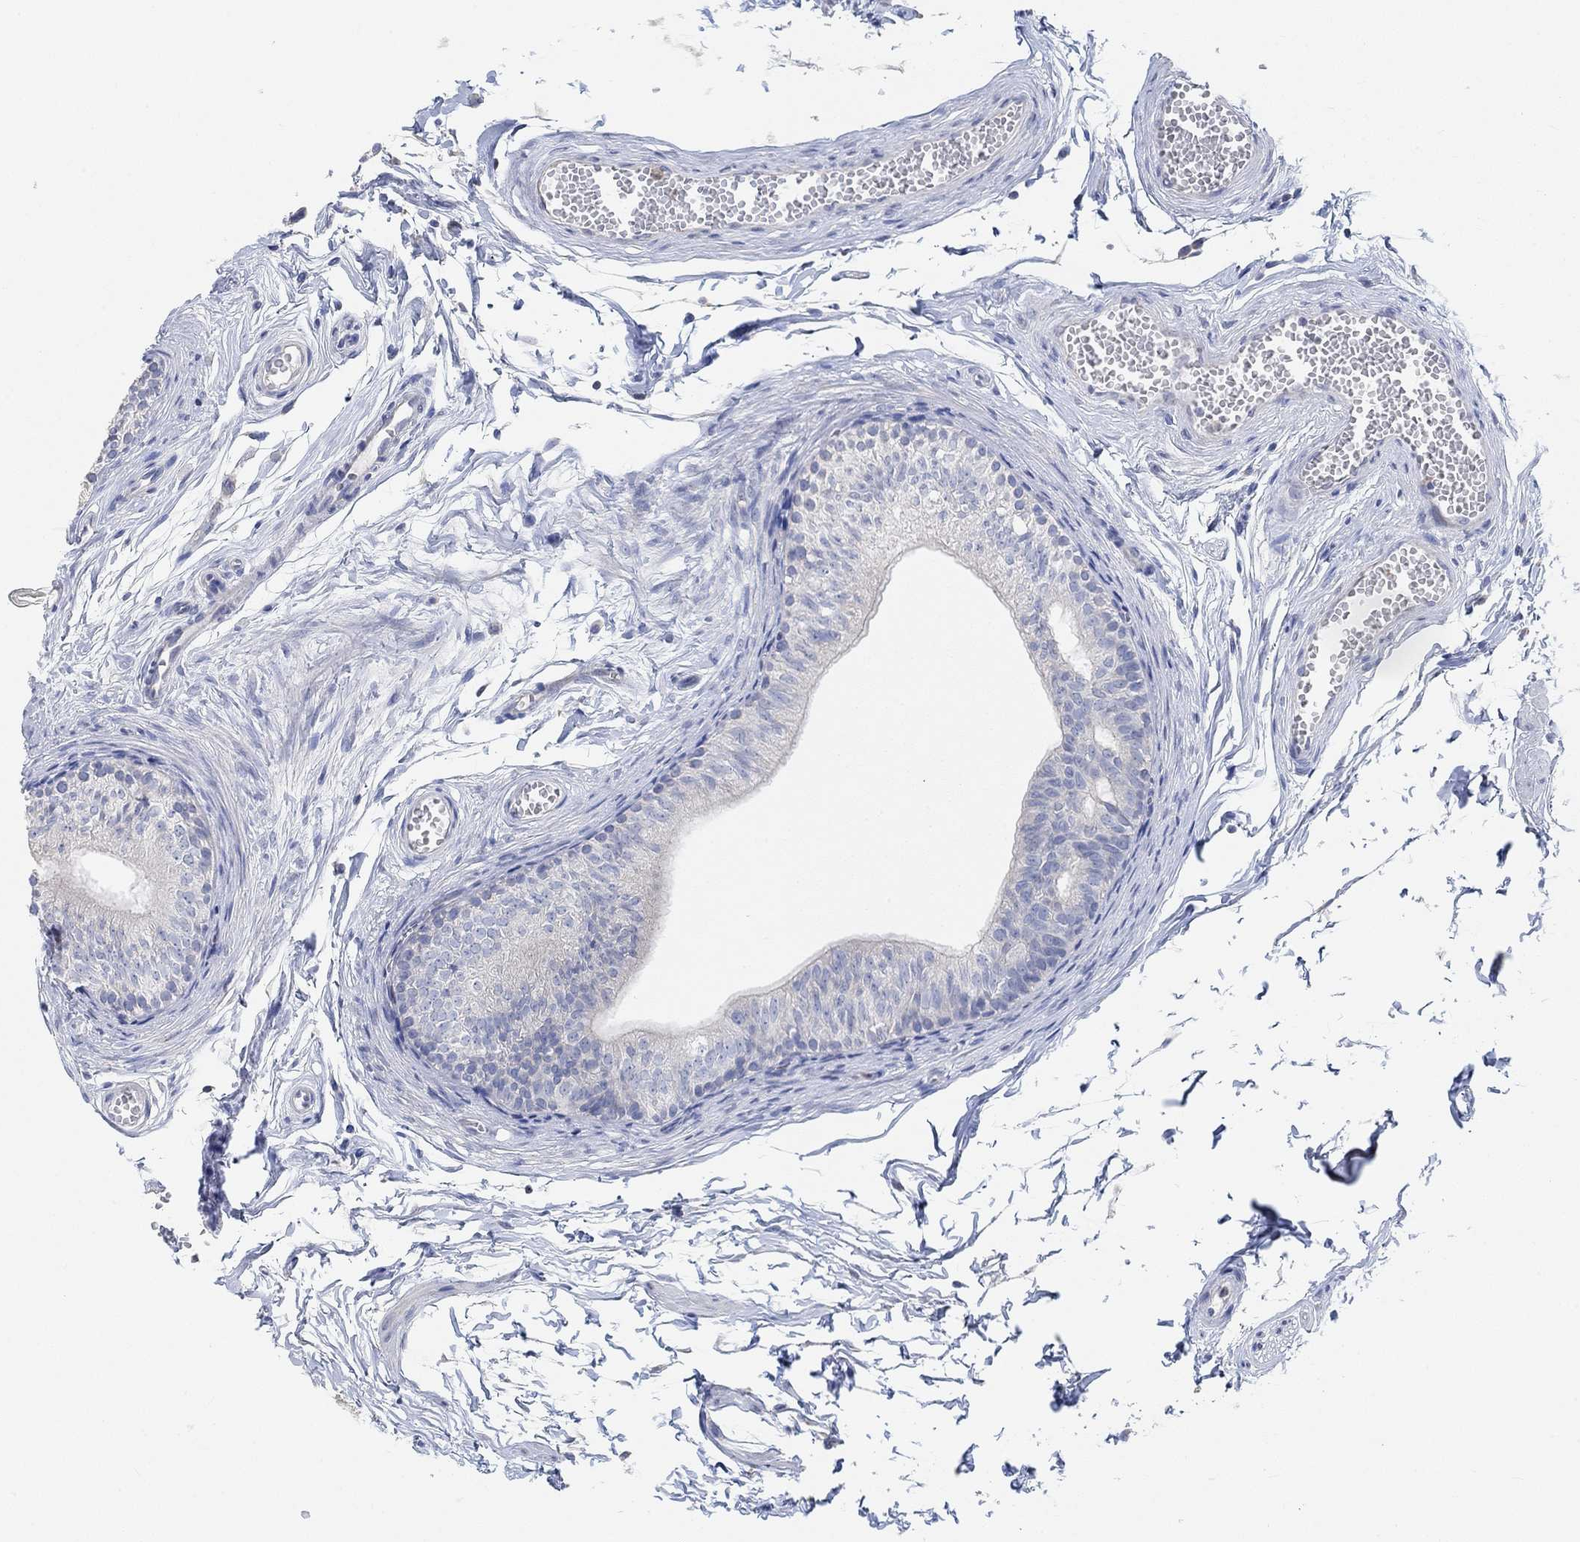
{"staining": {"intensity": "negative", "quantity": "none", "location": "none"}, "tissue": "epididymis", "cell_type": "Glandular cells", "image_type": "normal", "snomed": [{"axis": "morphology", "description": "Normal tissue, NOS"}, {"axis": "topography", "description": "Epididymis"}], "caption": "Protein analysis of benign epididymis shows no significant positivity in glandular cells.", "gene": "NLRP14", "patient": {"sex": "male", "age": 22}}